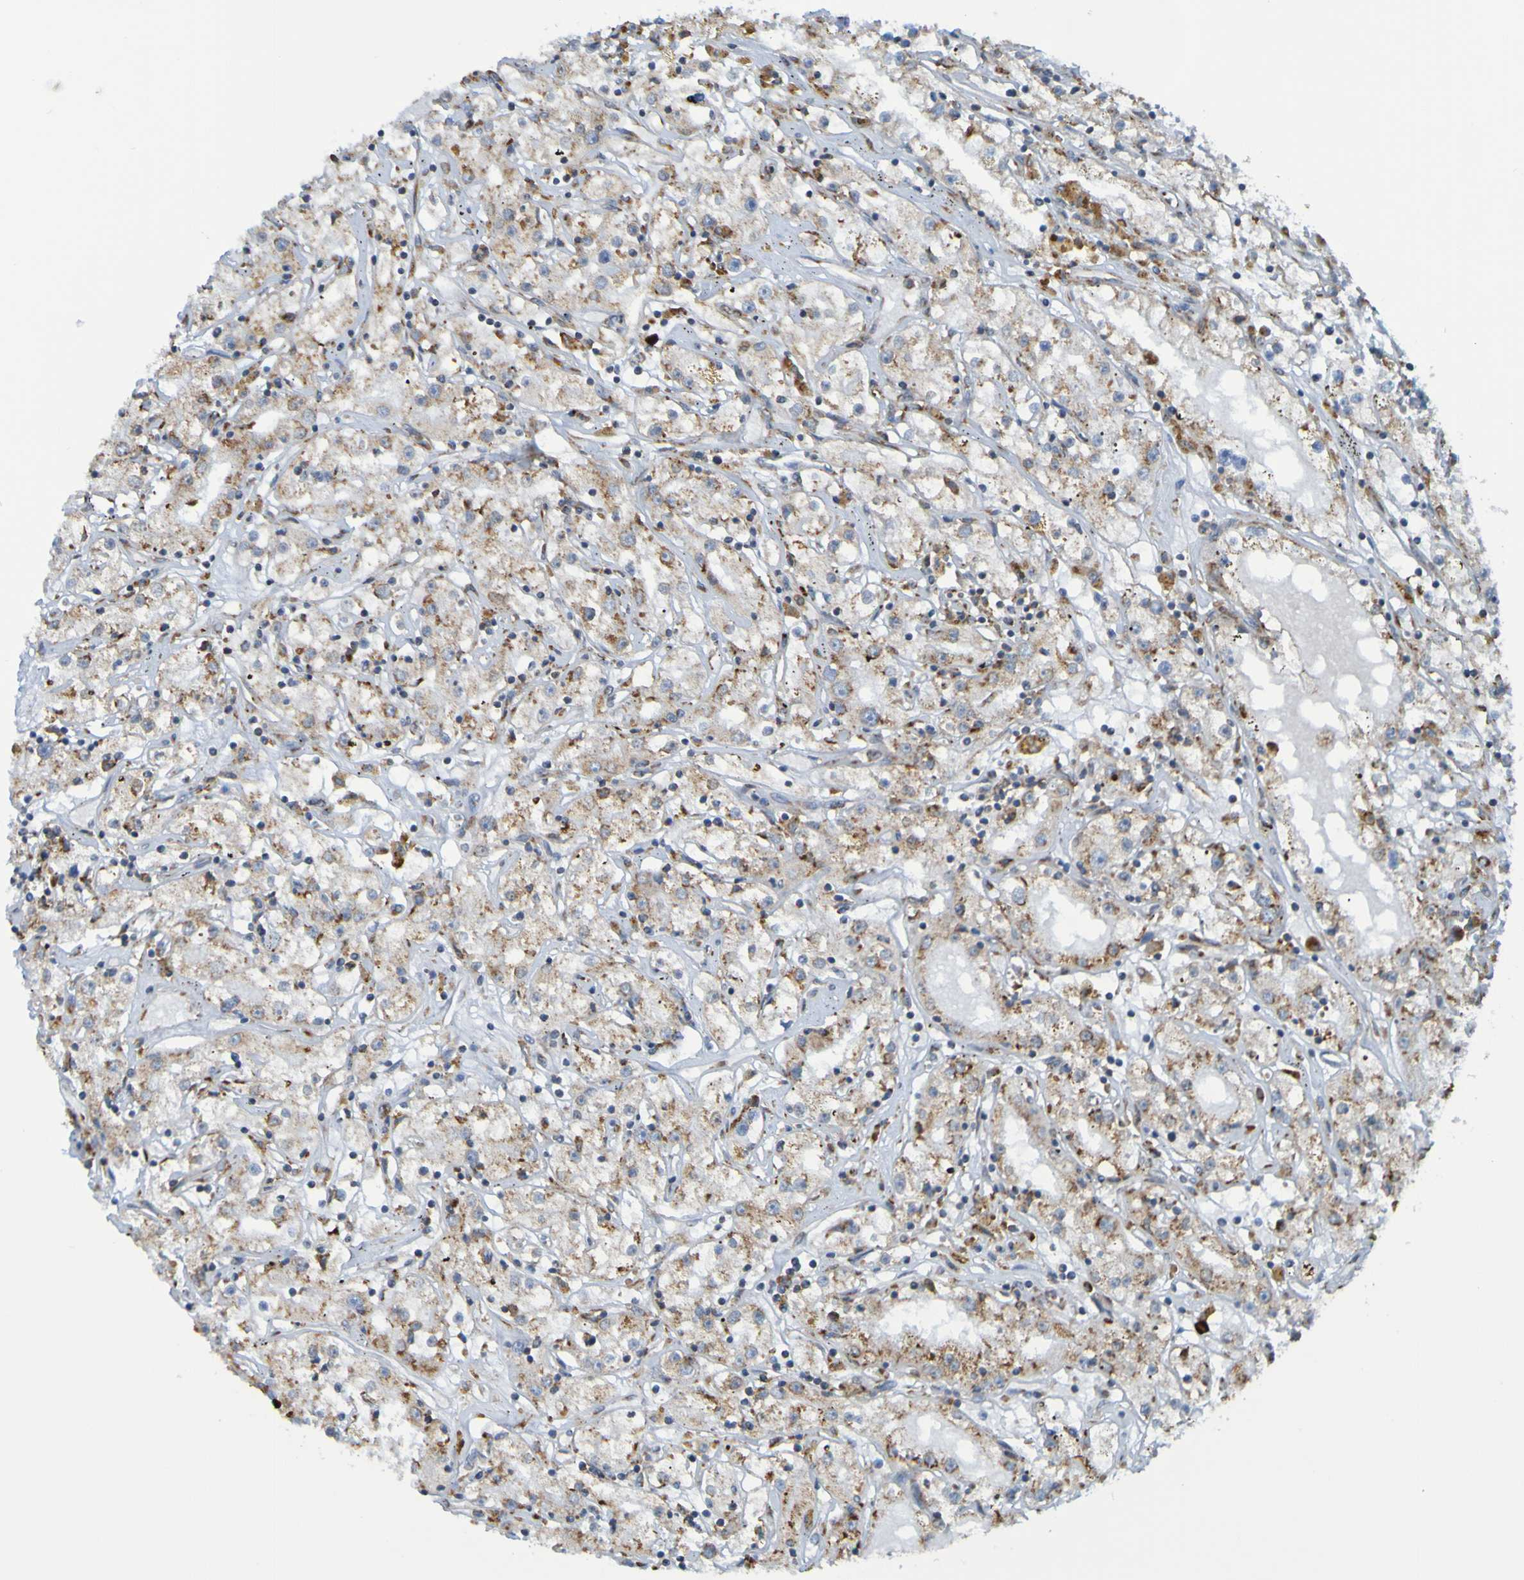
{"staining": {"intensity": "negative", "quantity": "none", "location": "none"}, "tissue": "renal cancer", "cell_type": "Tumor cells", "image_type": "cancer", "snomed": [{"axis": "morphology", "description": "Adenocarcinoma, NOS"}, {"axis": "topography", "description": "Kidney"}], "caption": "An immunohistochemistry (IHC) photomicrograph of adenocarcinoma (renal) is shown. There is no staining in tumor cells of adenocarcinoma (renal).", "gene": "SSR1", "patient": {"sex": "male", "age": 56}}